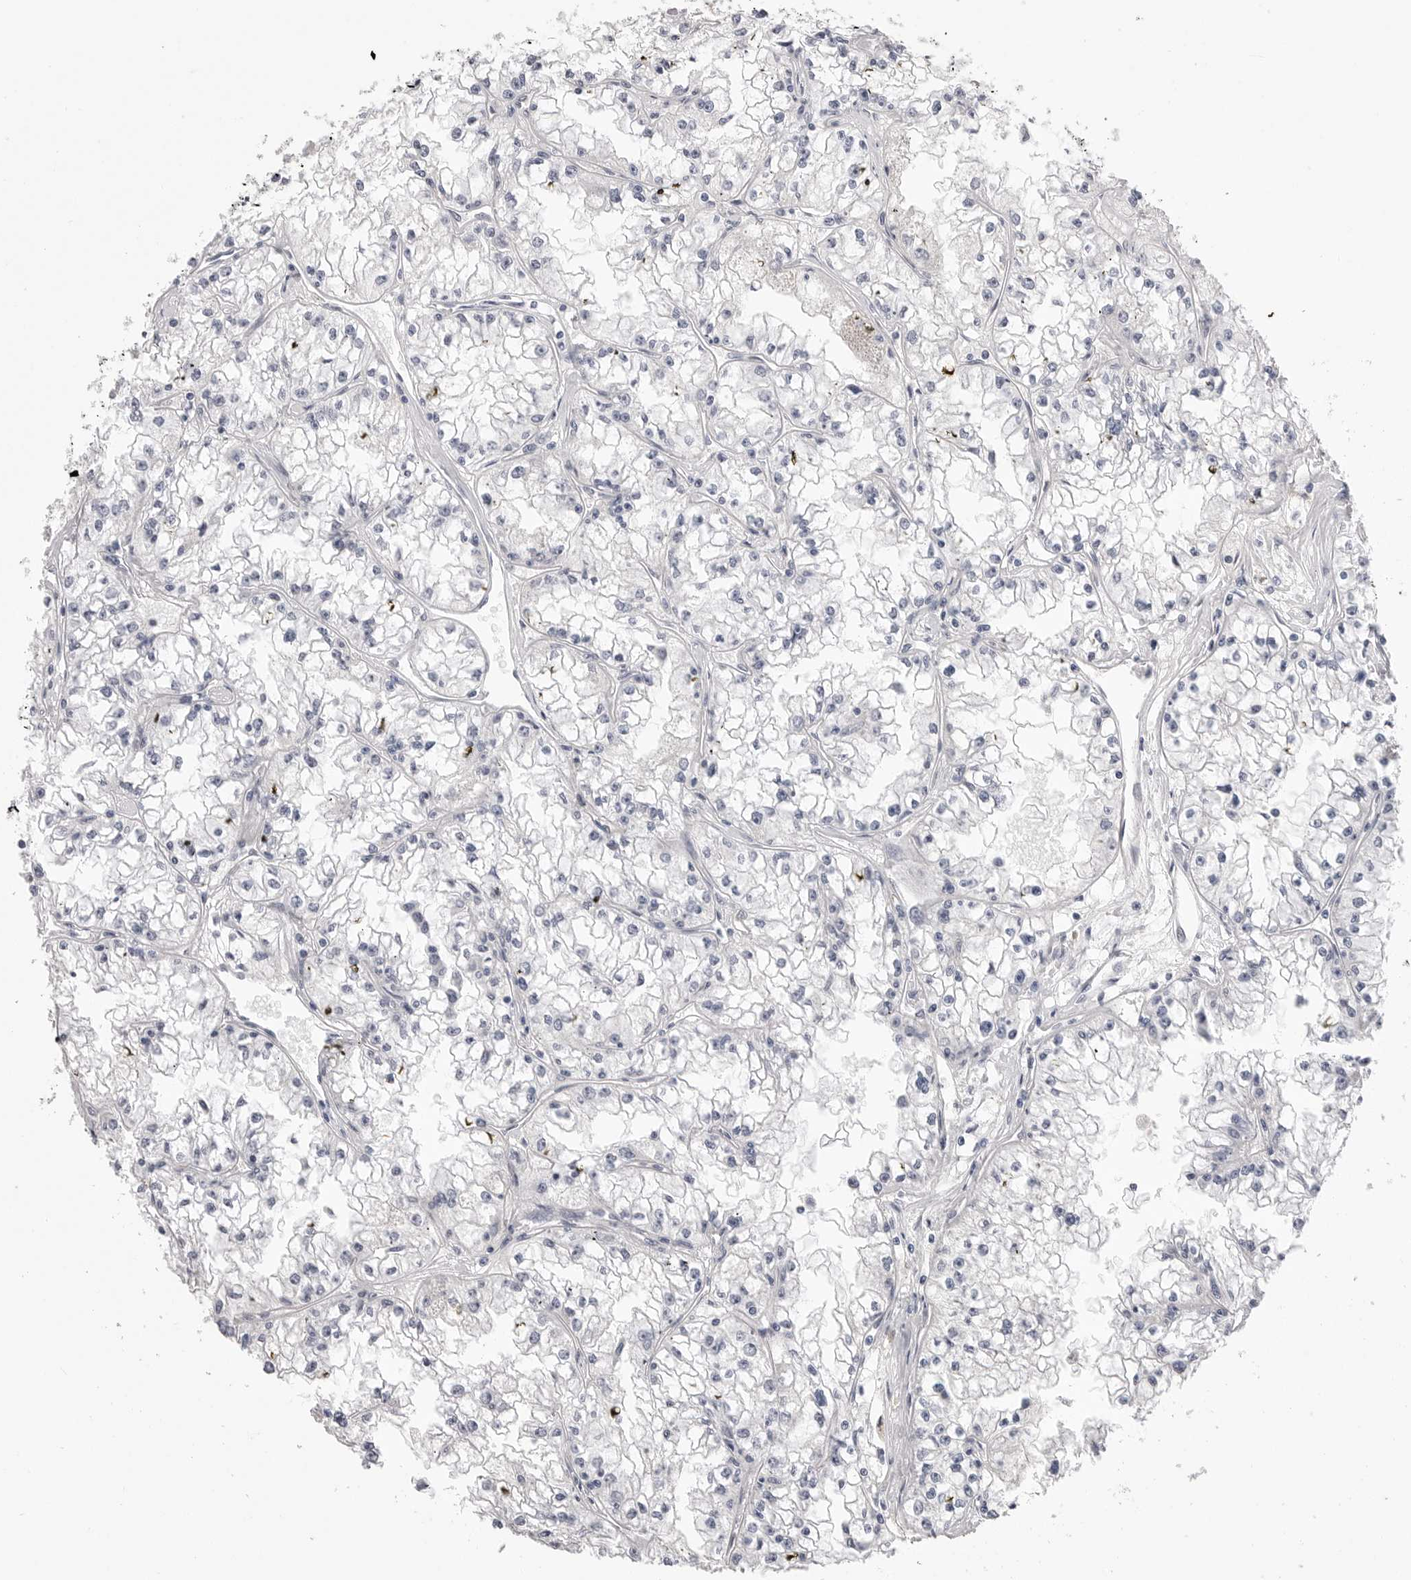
{"staining": {"intensity": "negative", "quantity": "none", "location": "none"}, "tissue": "renal cancer", "cell_type": "Tumor cells", "image_type": "cancer", "snomed": [{"axis": "morphology", "description": "Adenocarcinoma, NOS"}, {"axis": "topography", "description": "Kidney"}], "caption": "An image of renal adenocarcinoma stained for a protein shows no brown staining in tumor cells. (Brightfield microscopy of DAB immunohistochemistry at high magnification).", "gene": "DLGAP3", "patient": {"sex": "male", "age": 56}}